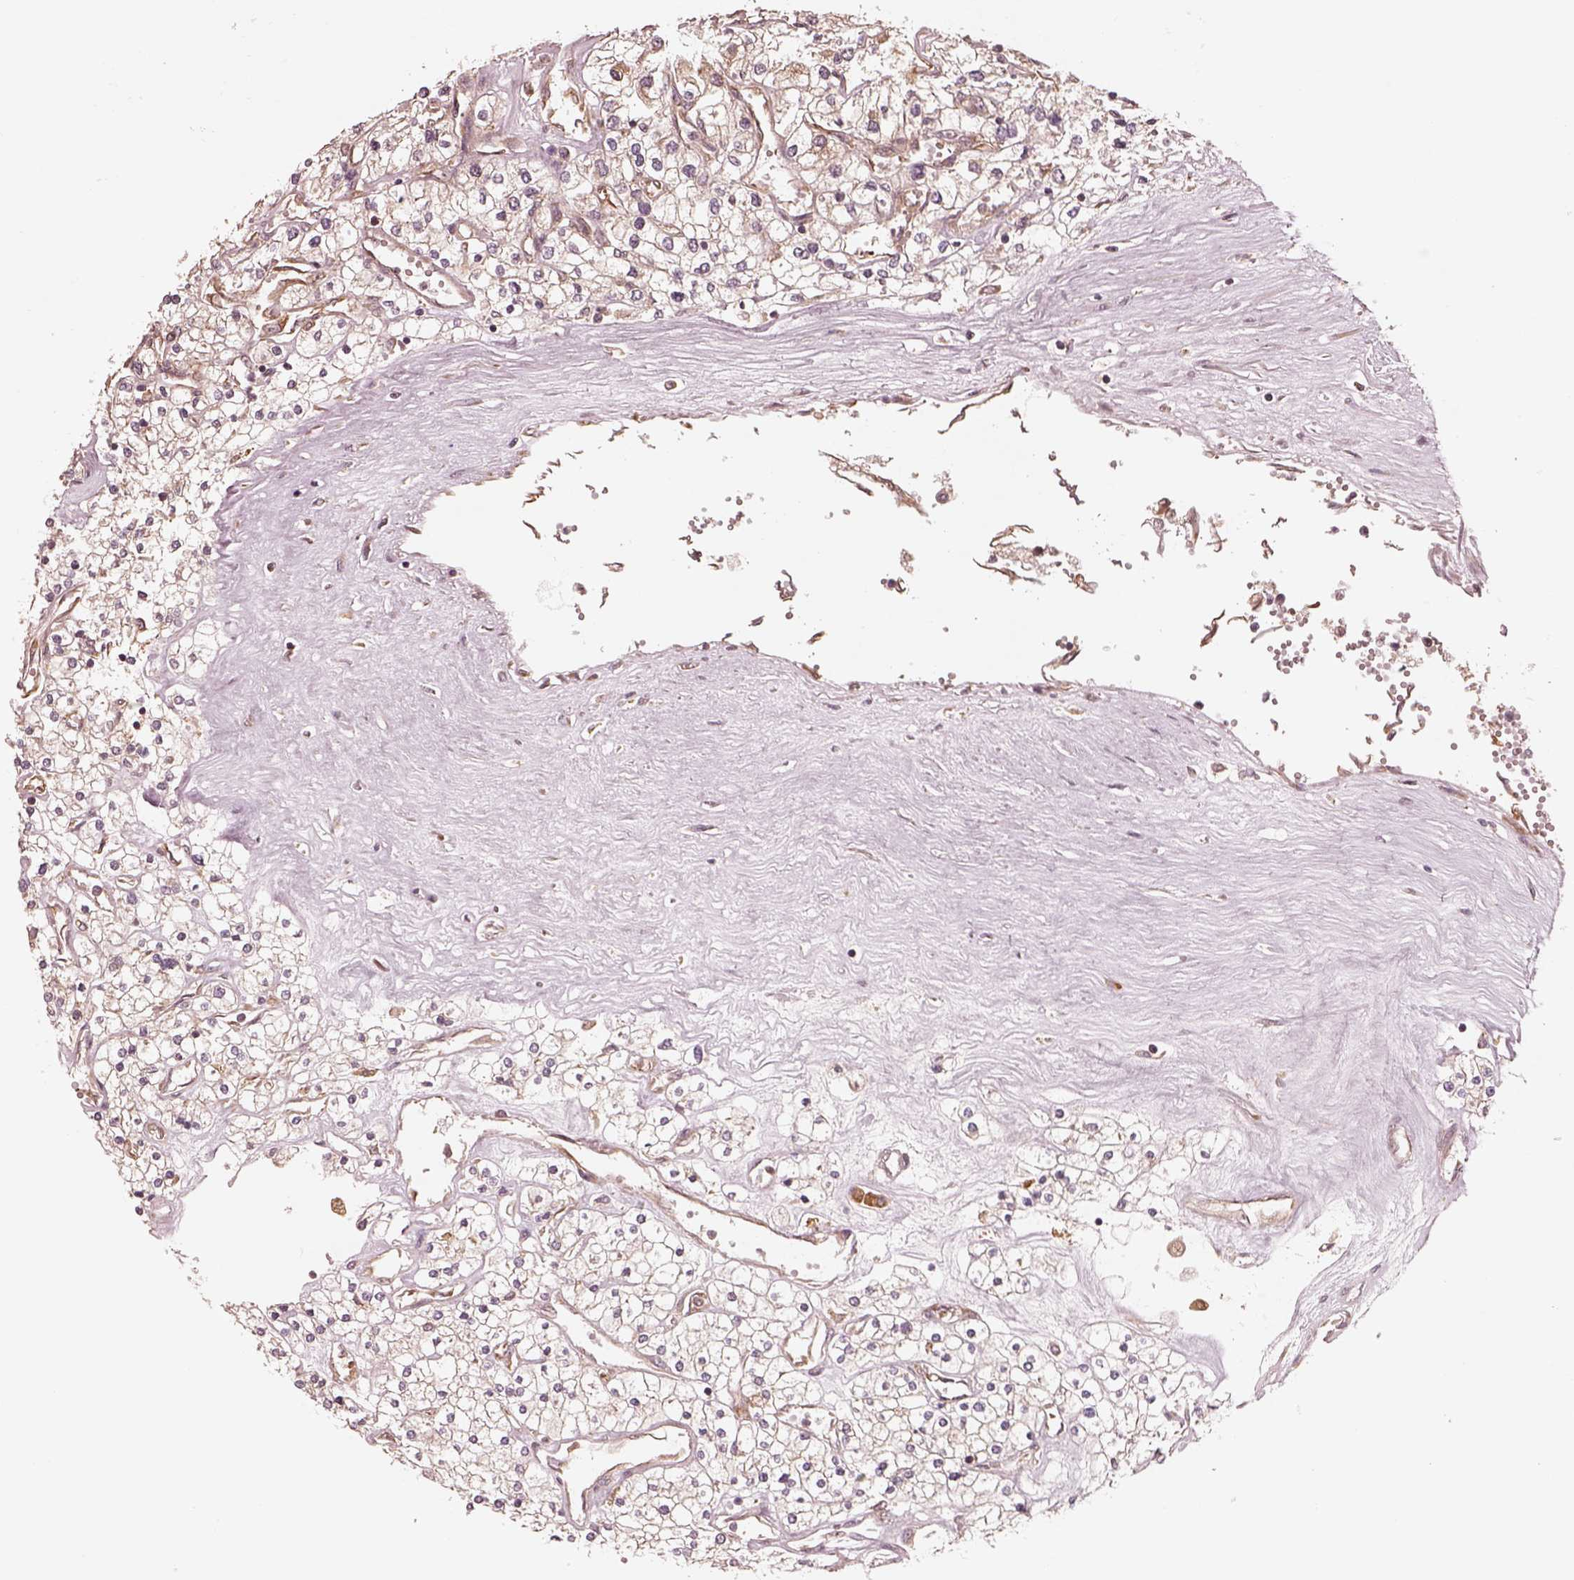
{"staining": {"intensity": "weak", "quantity": "<25%", "location": "cytoplasmic/membranous"}, "tissue": "renal cancer", "cell_type": "Tumor cells", "image_type": "cancer", "snomed": [{"axis": "morphology", "description": "Adenocarcinoma, NOS"}, {"axis": "topography", "description": "Kidney"}], "caption": "DAB (3,3'-diaminobenzidine) immunohistochemical staining of renal cancer (adenocarcinoma) exhibits no significant positivity in tumor cells.", "gene": "RPS5", "patient": {"sex": "male", "age": 80}}